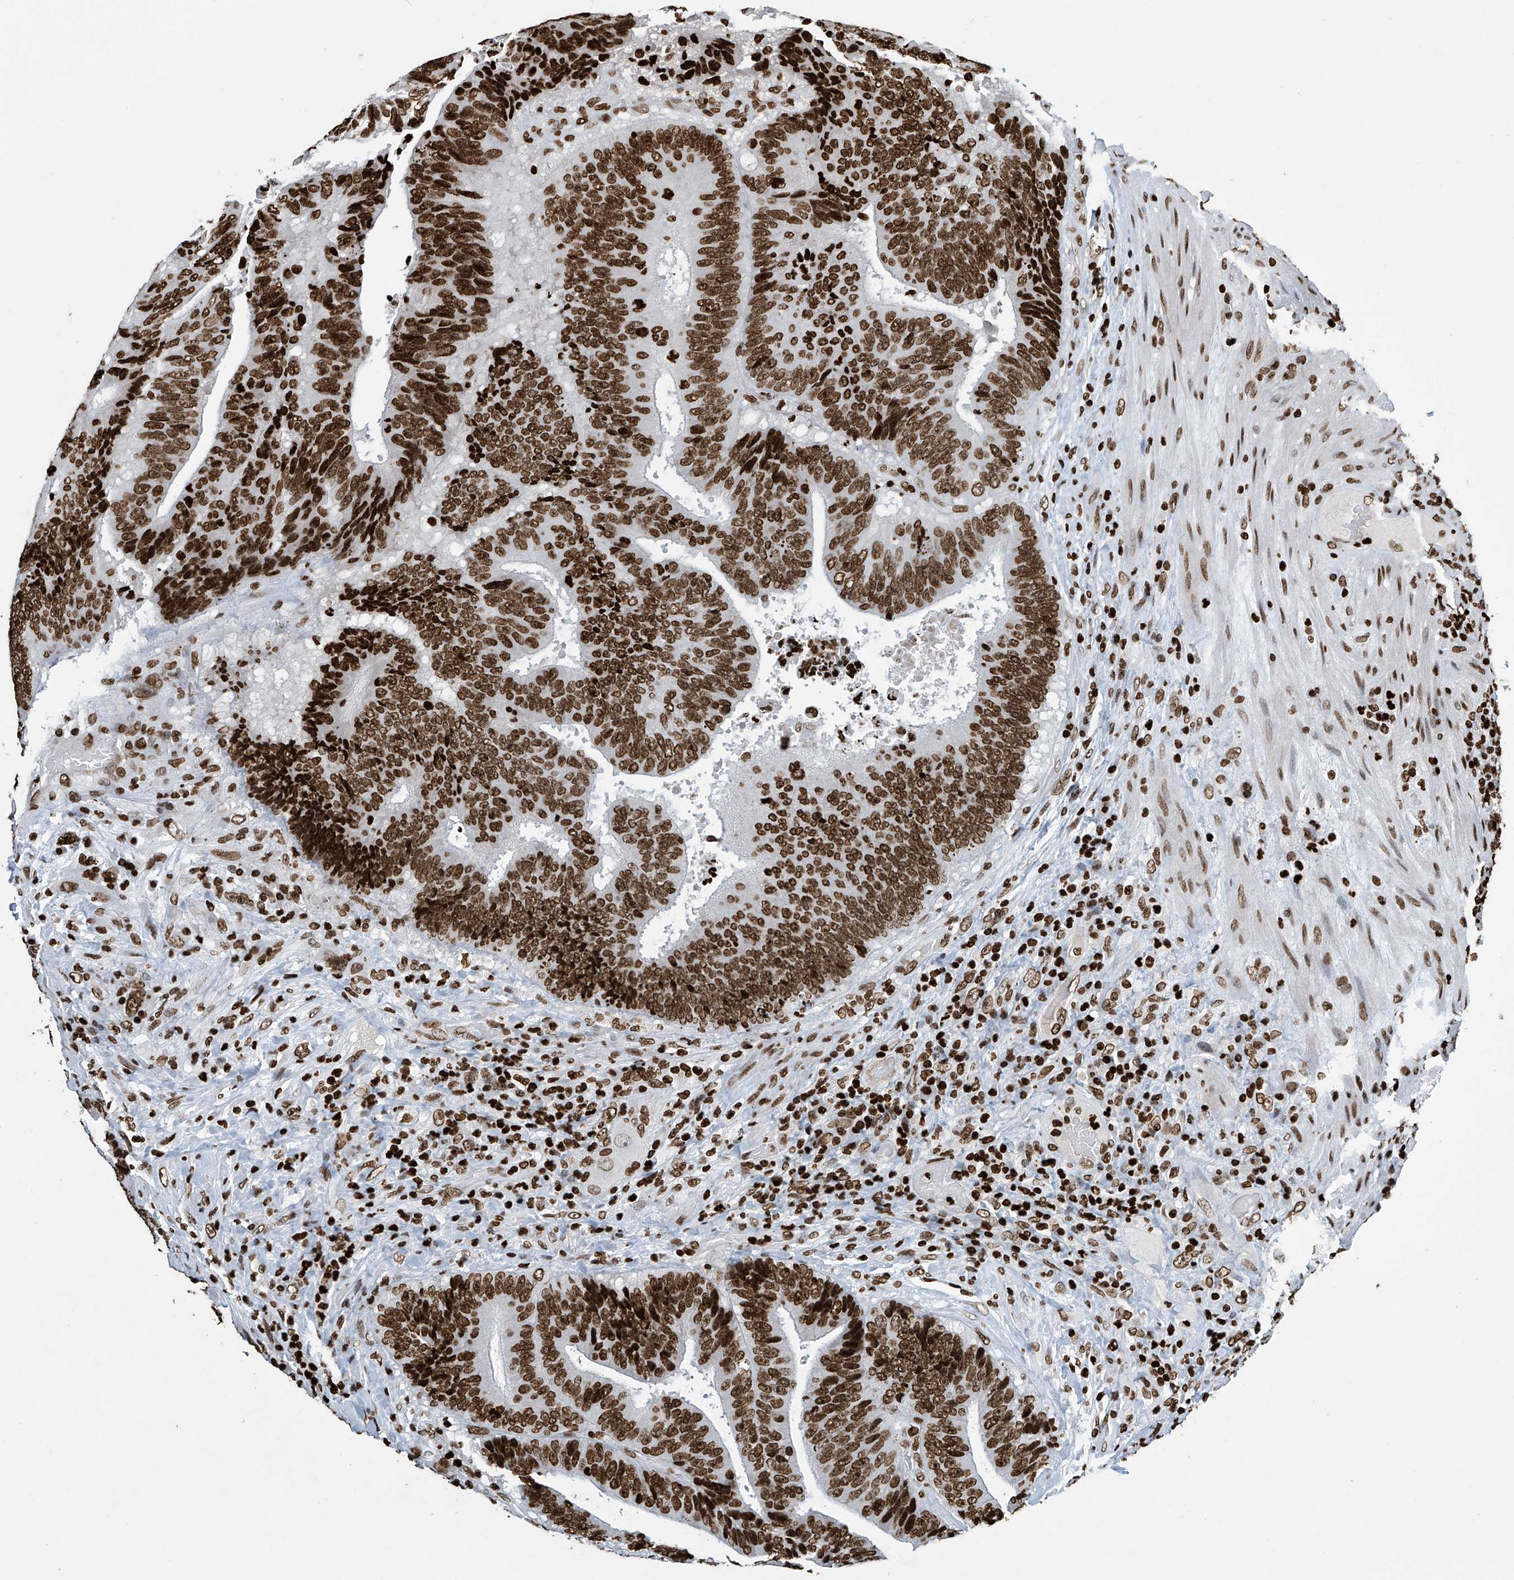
{"staining": {"intensity": "strong", "quantity": ">75%", "location": "nuclear"}, "tissue": "colorectal cancer", "cell_type": "Tumor cells", "image_type": "cancer", "snomed": [{"axis": "morphology", "description": "Adenocarcinoma, NOS"}, {"axis": "topography", "description": "Rectum"}], "caption": "Strong nuclear protein positivity is seen in approximately >75% of tumor cells in colorectal cancer.", "gene": "H4C16", "patient": {"sex": "male", "age": 72}}